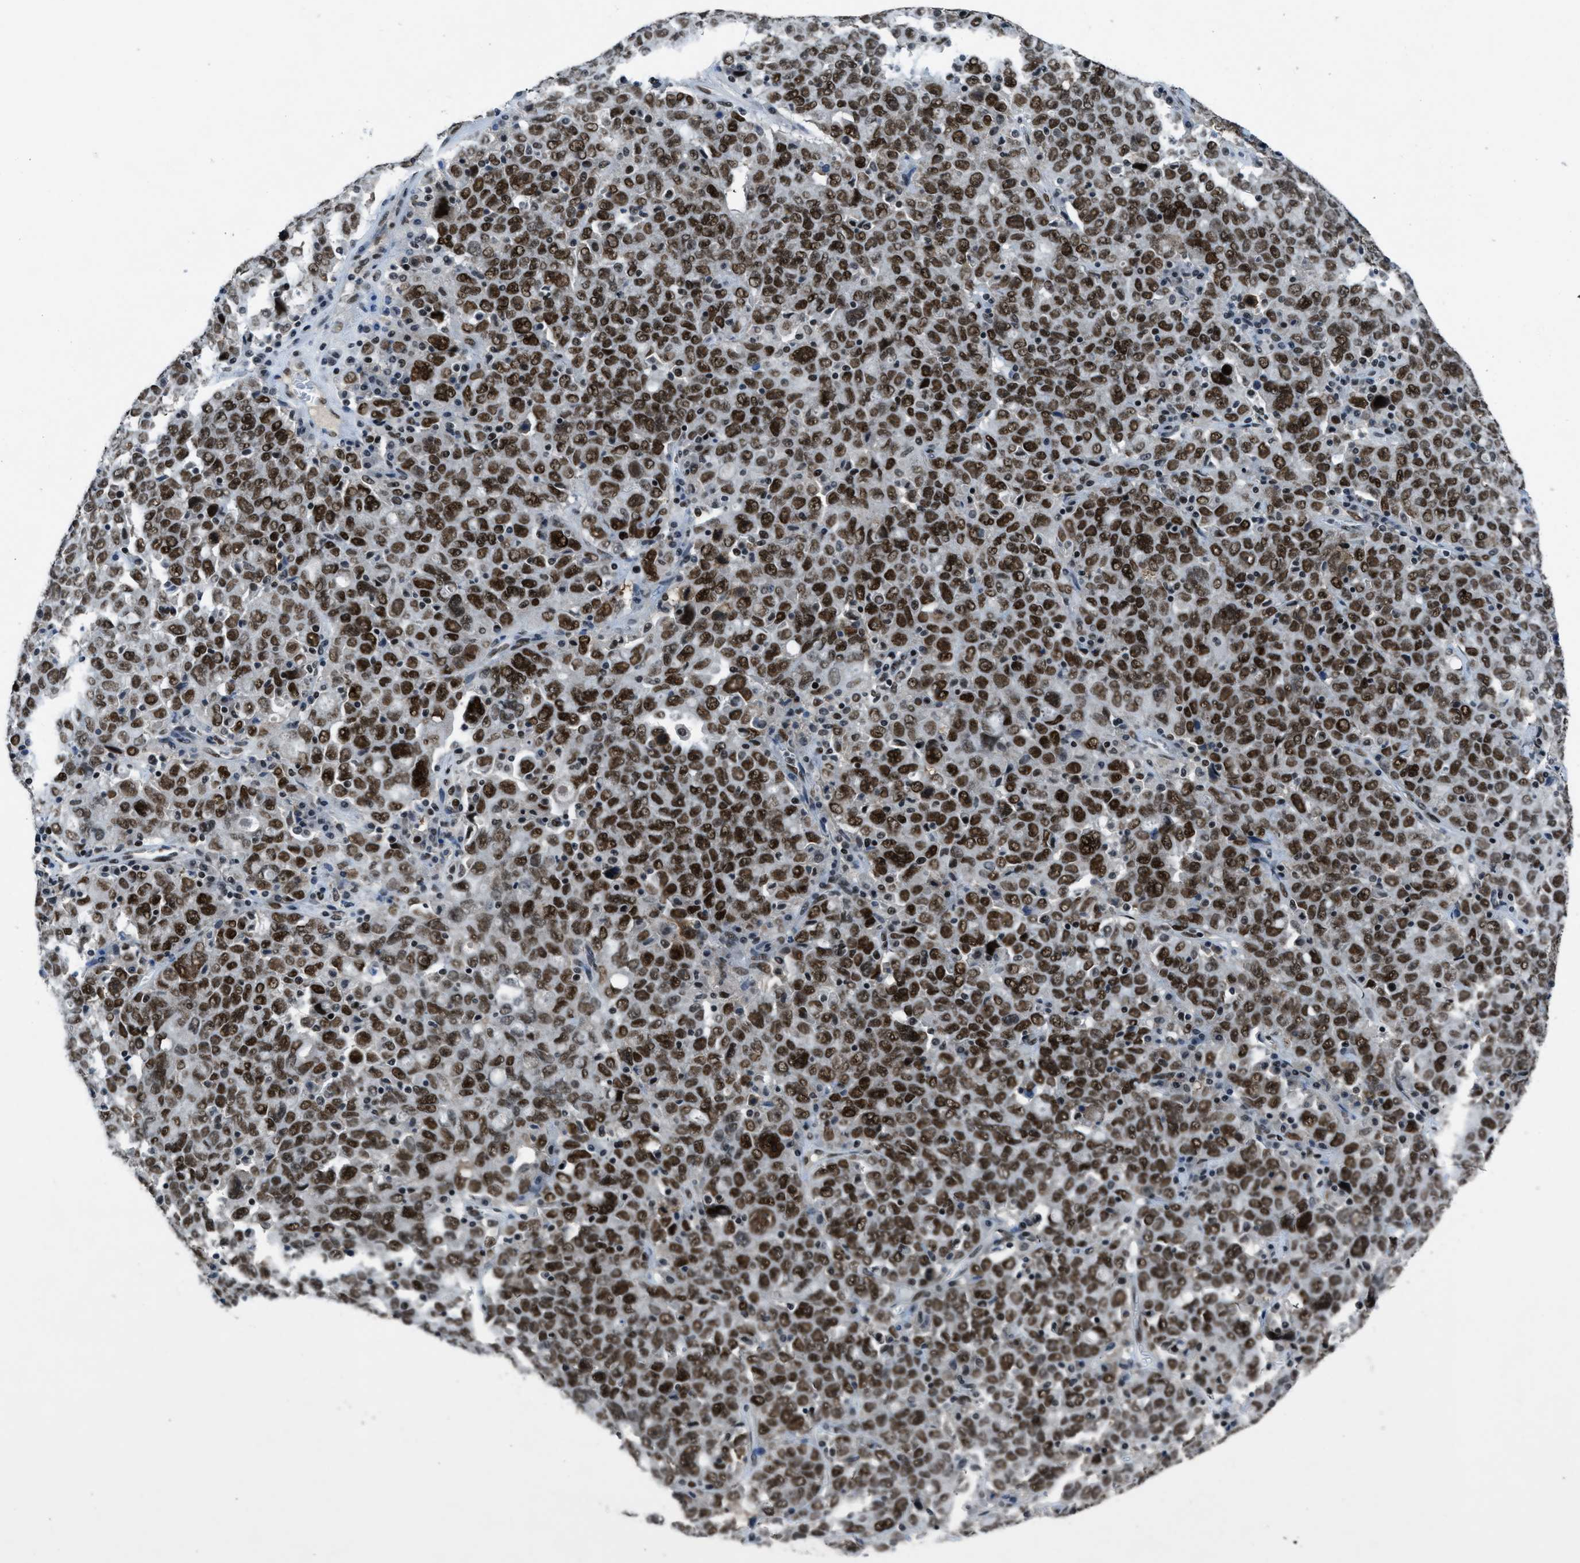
{"staining": {"intensity": "strong", "quantity": ">75%", "location": "nuclear"}, "tissue": "ovarian cancer", "cell_type": "Tumor cells", "image_type": "cancer", "snomed": [{"axis": "morphology", "description": "Carcinoma, endometroid"}, {"axis": "topography", "description": "Ovary"}], "caption": "High-power microscopy captured an immunohistochemistry image of ovarian cancer, revealing strong nuclear staining in approximately >75% of tumor cells.", "gene": "GATAD2B", "patient": {"sex": "female", "age": 62}}